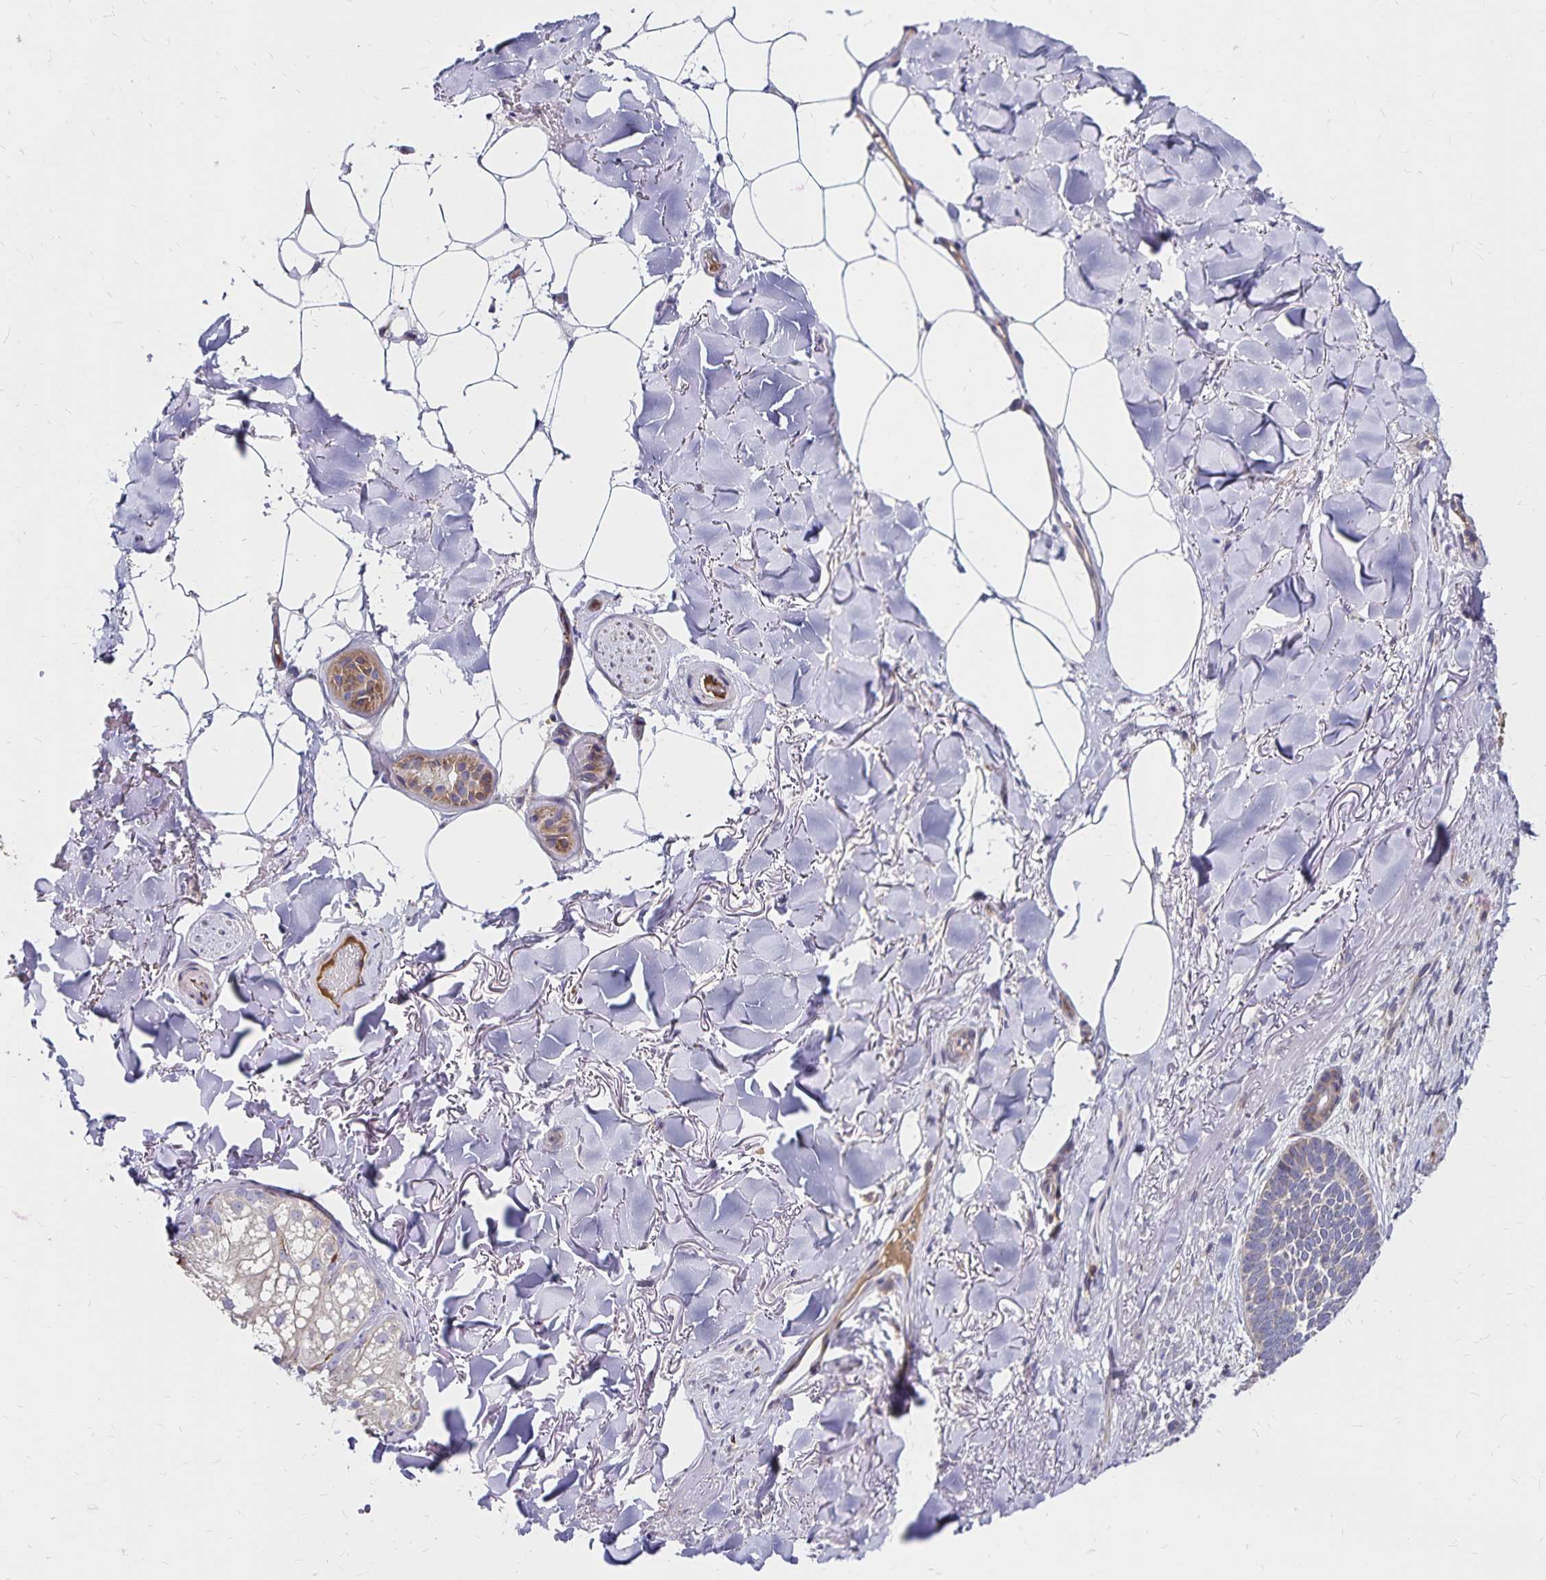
{"staining": {"intensity": "negative", "quantity": "none", "location": "none"}, "tissue": "skin cancer", "cell_type": "Tumor cells", "image_type": "cancer", "snomed": [{"axis": "morphology", "description": "Basal cell carcinoma"}, {"axis": "topography", "description": "Skin"}], "caption": "Immunohistochemistry (IHC) micrograph of neoplastic tissue: human basal cell carcinoma (skin) stained with DAB (3,3'-diaminobenzidine) demonstrates no significant protein expression in tumor cells. (DAB (3,3'-diaminobenzidine) immunohistochemistry (IHC) with hematoxylin counter stain).", "gene": "NAGPA", "patient": {"sex": "female", "age": 82}}